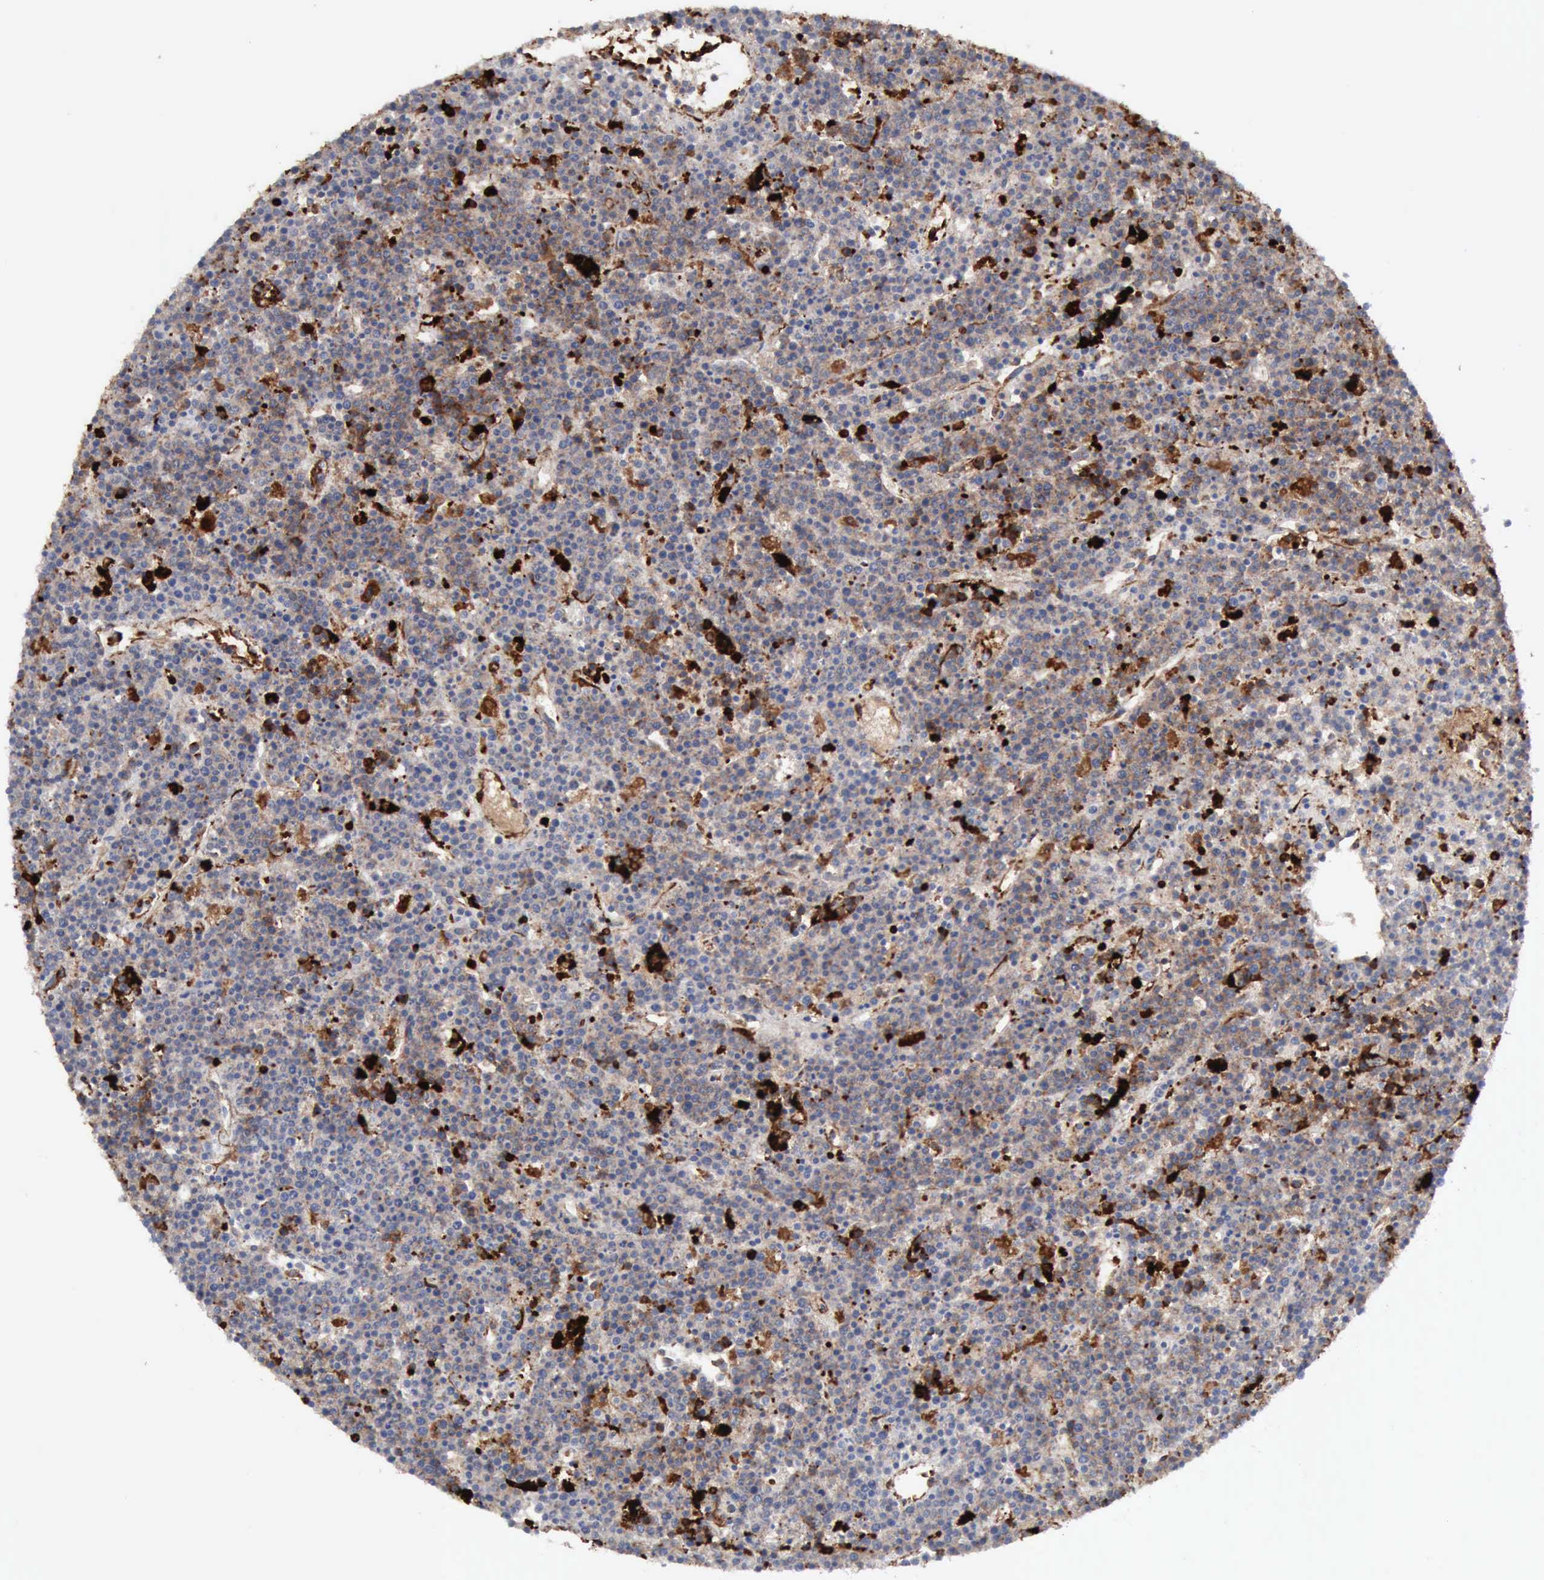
{"staining": {"intensity": "weak", "quantity": "25%-75%", "location": "cytoplasmic/membranous"}, "tissue": "lymphoma", "cell_type": "Tumor cells", "image_type": "cancer", "snomed": [{"axis": "morphology", "description": "Malignant lymphoma, non-Hodgkin's type, High grade"}, {"axis": "topography", "description": "Ovary"}], "caption": "Lymphoma stained with a brown dye reveals weak cytoplasmic/membranous positive staining in about 25%-75% of tumor cells.", "gene": "C4BPA", "patient": {"sex": "female", "age": 56}}